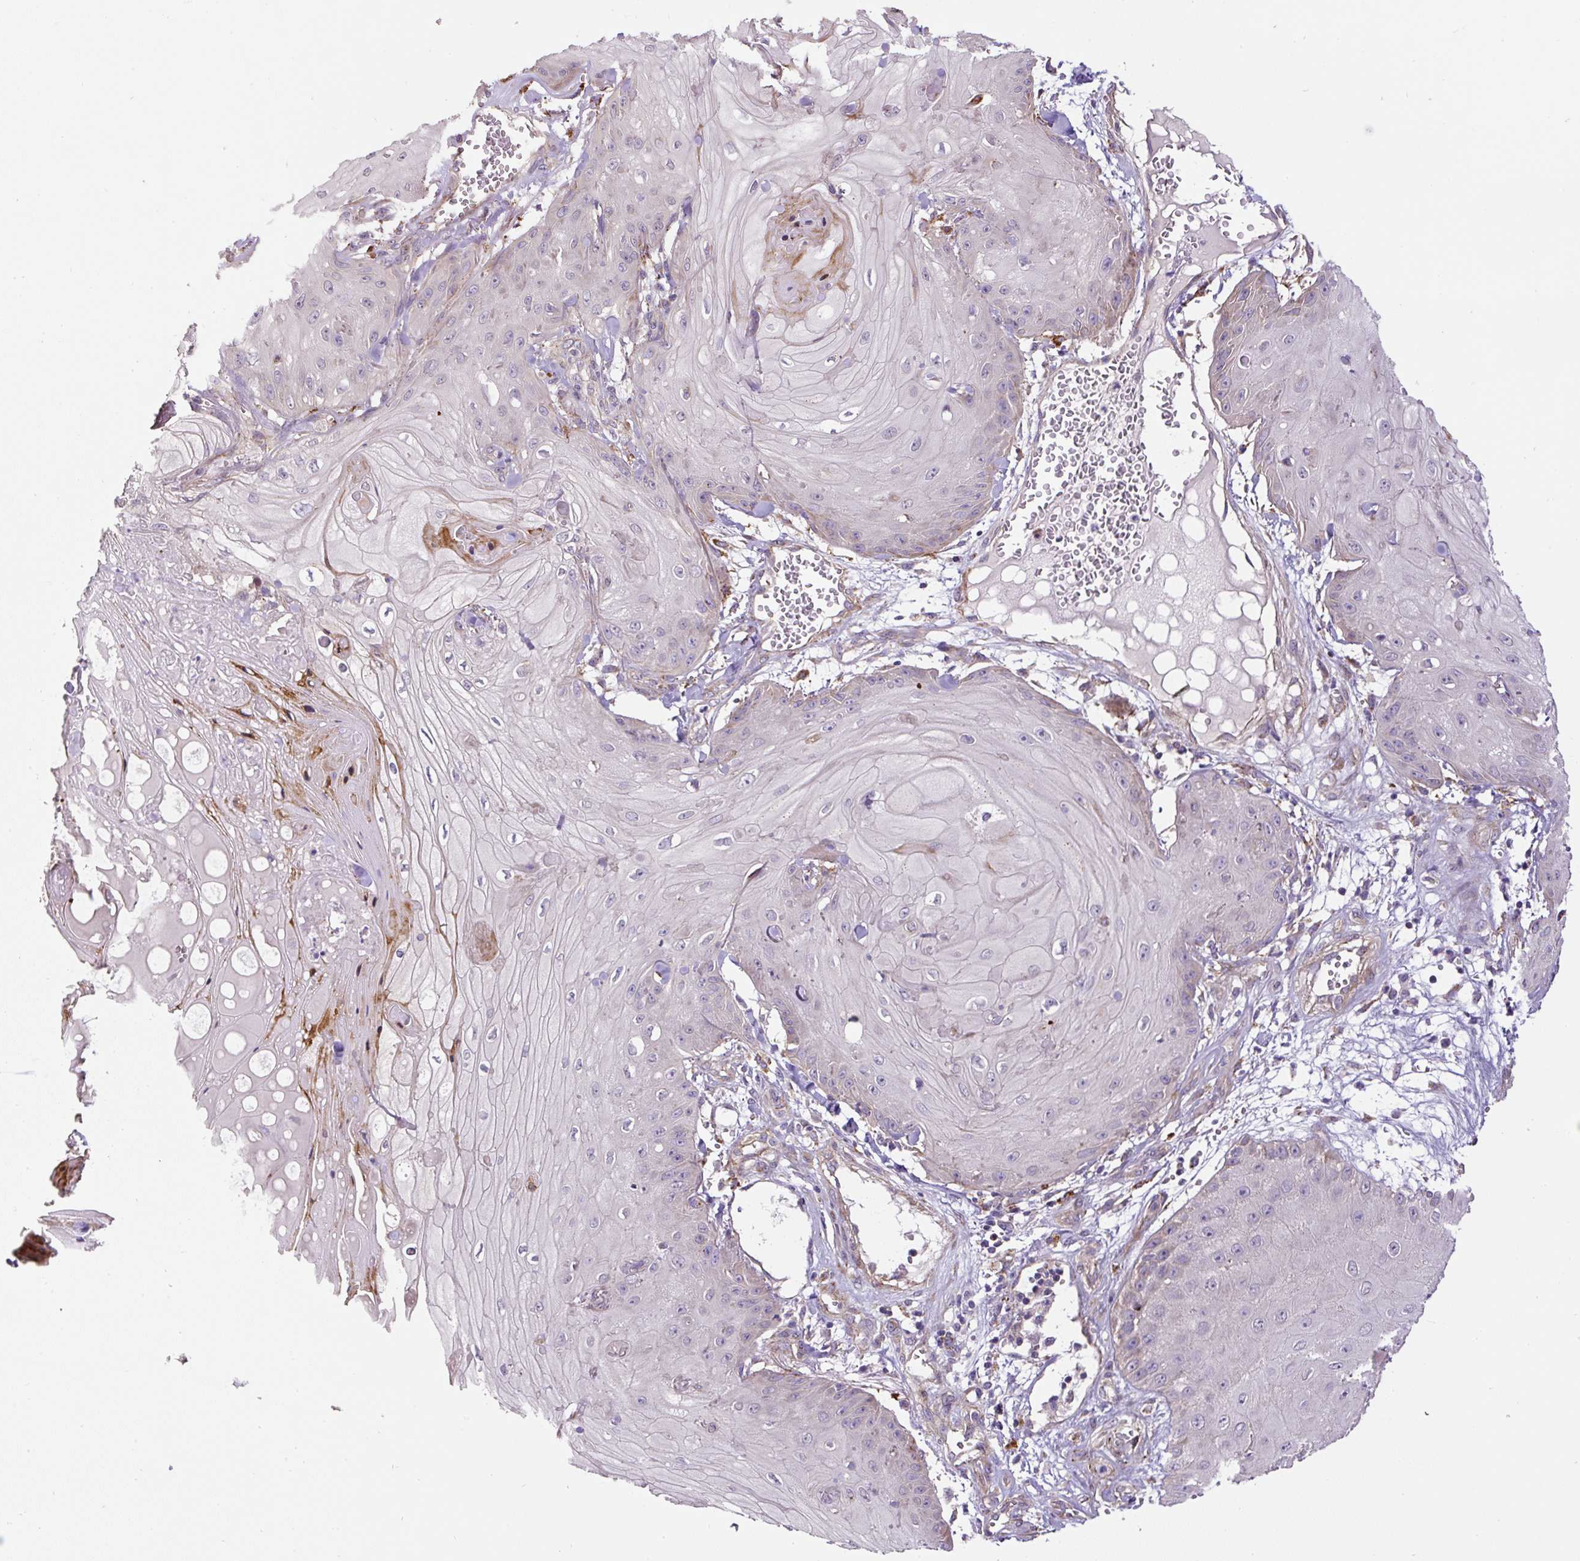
{"staining": {"intensity": "negative", "quantity": "none", "location": "none"}, "tissue": "skin cancer", "cell_type": "Tumor cells", "image_type": "cancer", "snomed": [{"axis": "morphology", "description": "Squamous cell carcinoma, NOS"}, {"axis": "topography", "description": "Skin"}], "caption": "Immunohistochemistry image of skin squamous cell carcinoma stained for a protein (brown), which demonstrates no expression in tumor cells.", "gene": "RNF170", "patient": {"sex": "male", "age": 74}}